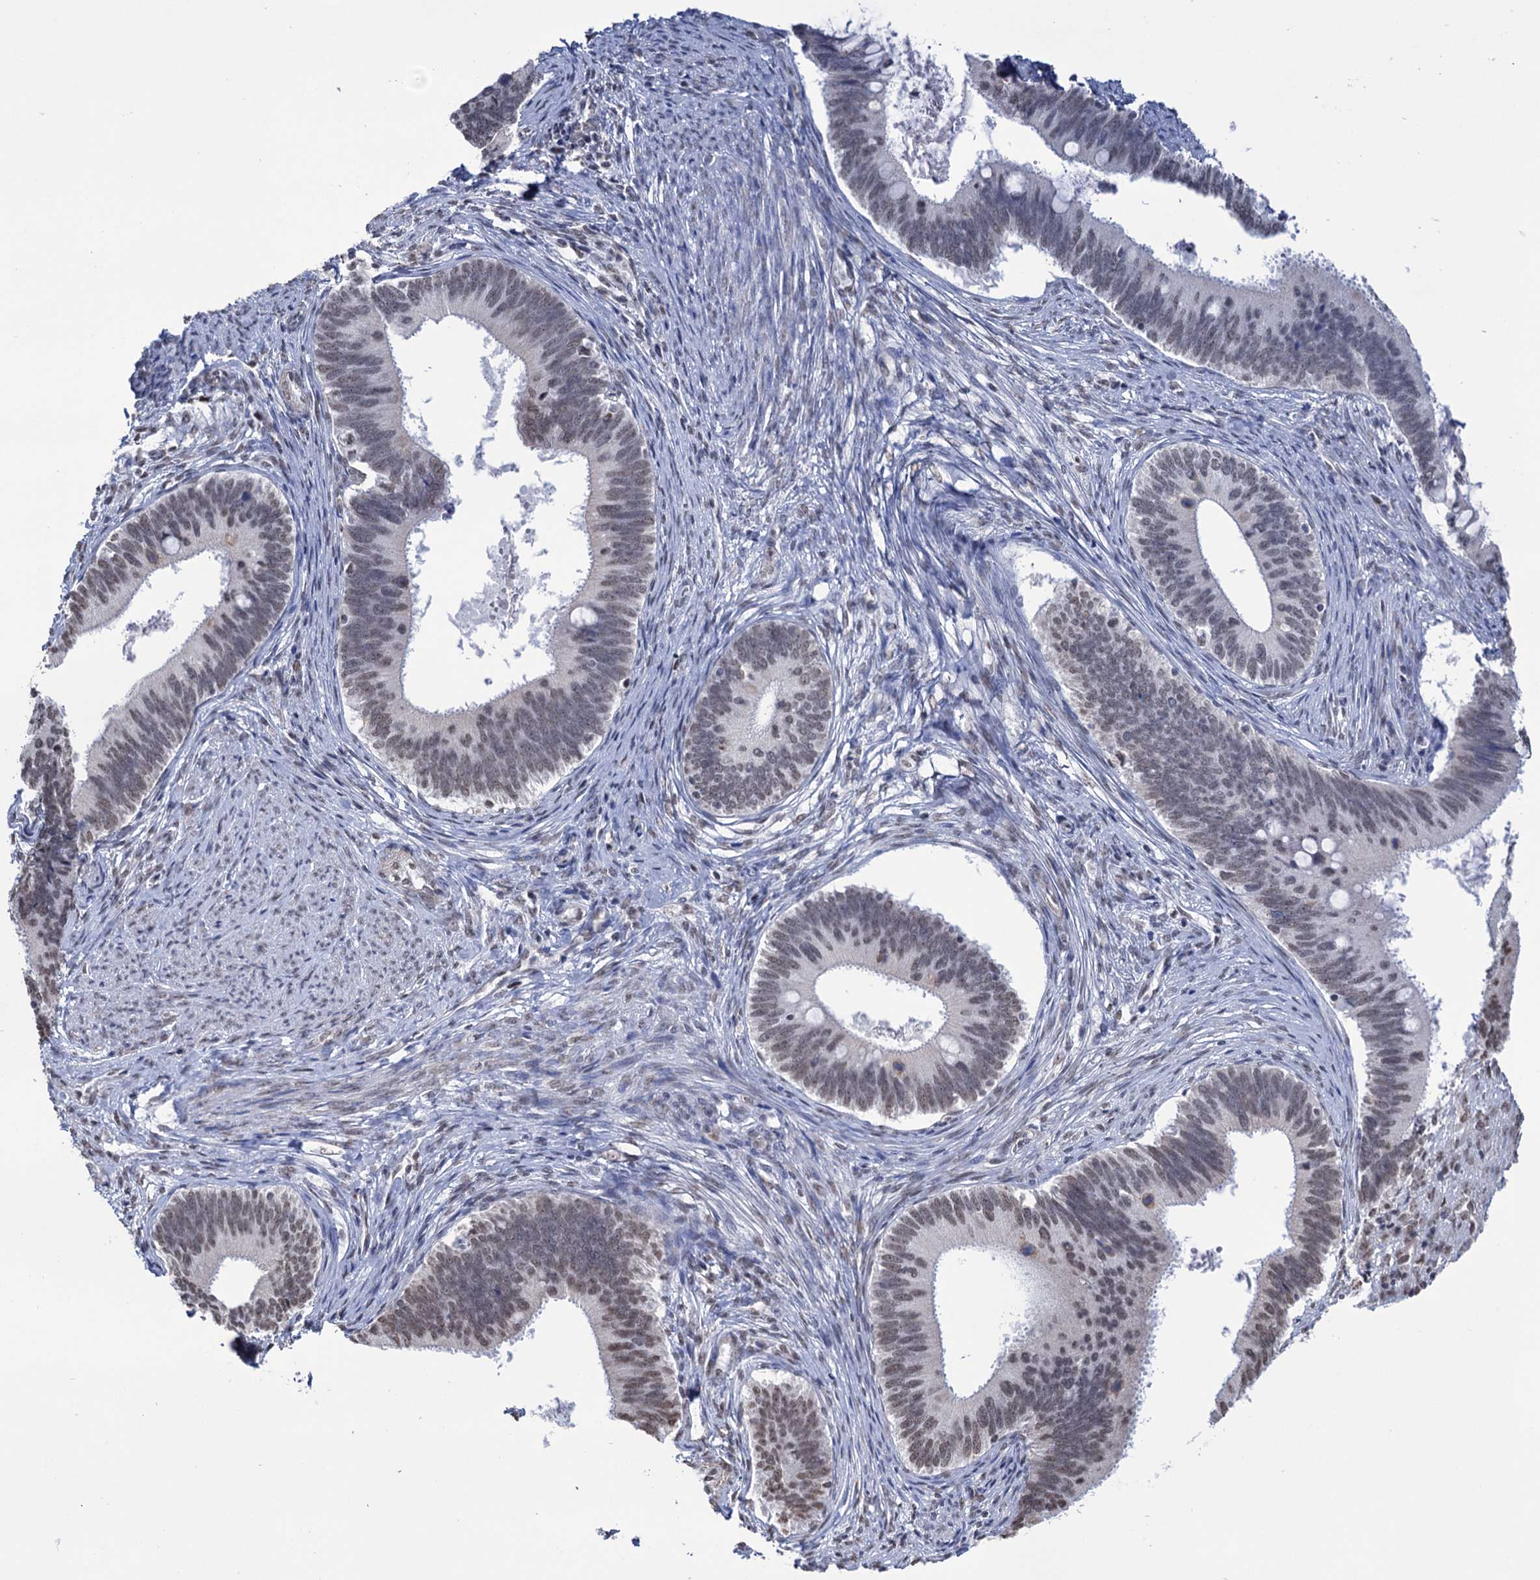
{"staining": {"intensity": "weak", "quantity": "25%-75%", "location": "nuclear"}, "tissue": "cervical cancer", "cell_type": "Tumor cells", "image_type": "cancer", "snomed": [{"axis": "morphology", "description": "Adenocarcinoma, NOS"}, {"axis": "topography", "description": "Cervix"}], "caption": "Immunohistochemistry image of neoplastic tissue: human cervical adenocarcinoma stained using immunohistochemistry (IHC) reveals low levels of weak protein expression localized specifically in the nuclear of tumor cells, appearing as a nuclear brown color.", "gene": "ABHD10", "patient": {"sex": "female", "age": 42}}